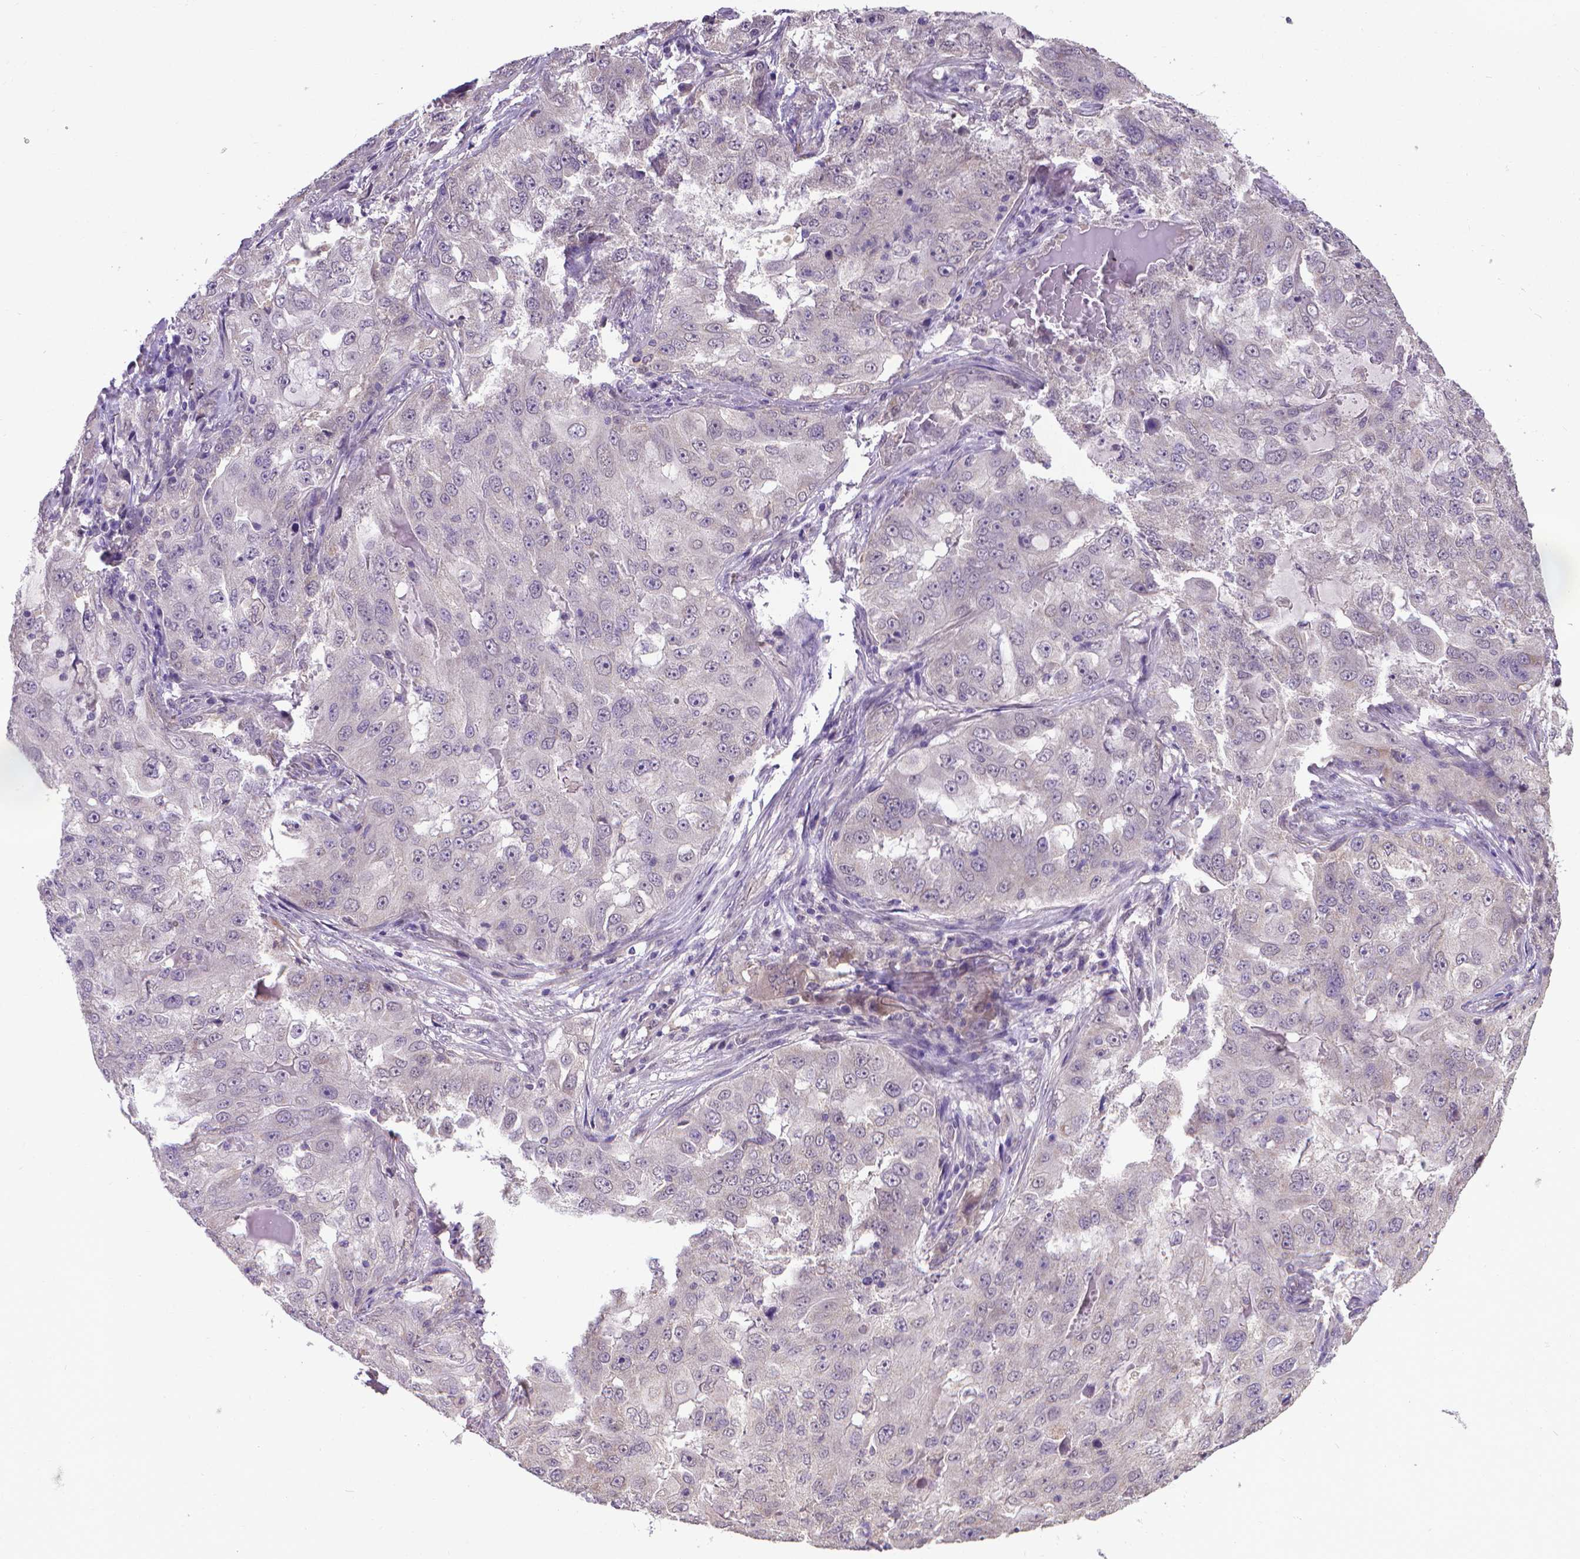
{"staining": {"intensity": "negative", "quantity": "none", "location": "none"}, "tissue": "lung cancer", "cell_type": "Tumor cells", "image_type": "cancer", "snomed": [{"axis": "morphology", "description": "Adenocarcinoma, NOS"}, {"axis": "topography", "description": "Lung"}], "caption": "Protein analysis of lung cancer (adenocarcinoma) reveals no significant positivity in tumor cells.", "gene": "GPR63", "patient": {"sex": "female", "age": 61}}